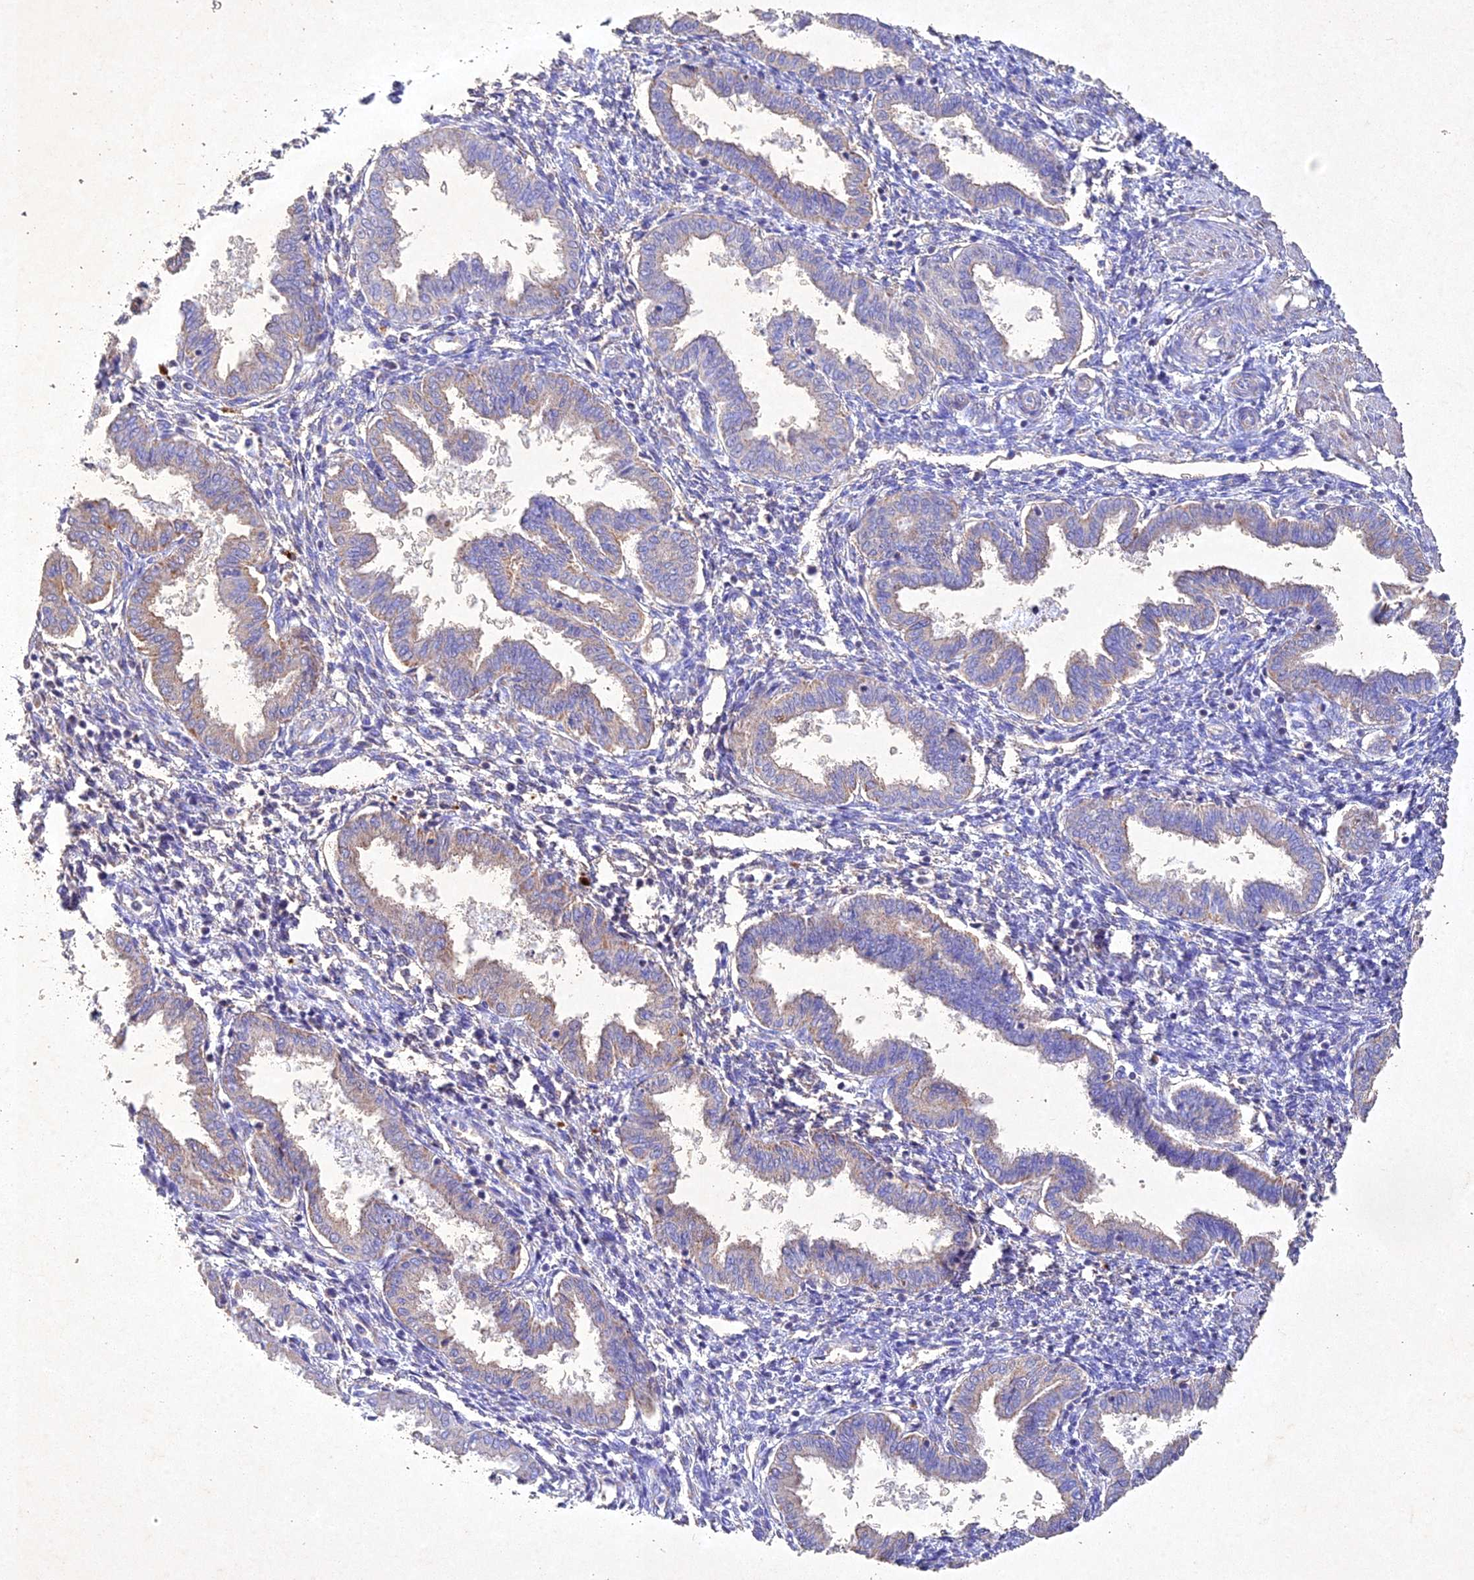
{"staining": {"intensity": "negative", "quantity": "none", "location": "none"}, "tissue": "endometrium", "cell_type": "Cells in endometrial stroma", "image_type": "normal", "snomed": [{"axis": "morphology", "description": "Normal tissue, NOS"}, {"axis": "topography", "description": "Endometrium"}], "caption": "Immunohistochemistry (IHC) image of benign human endometrium stained for a protein (brown), which displays no expression in cells in endometrial stroma. Nuclei are stained in blue.", "gene": "NDUFV1", "patient": {"sex": "female", "age": 33}}